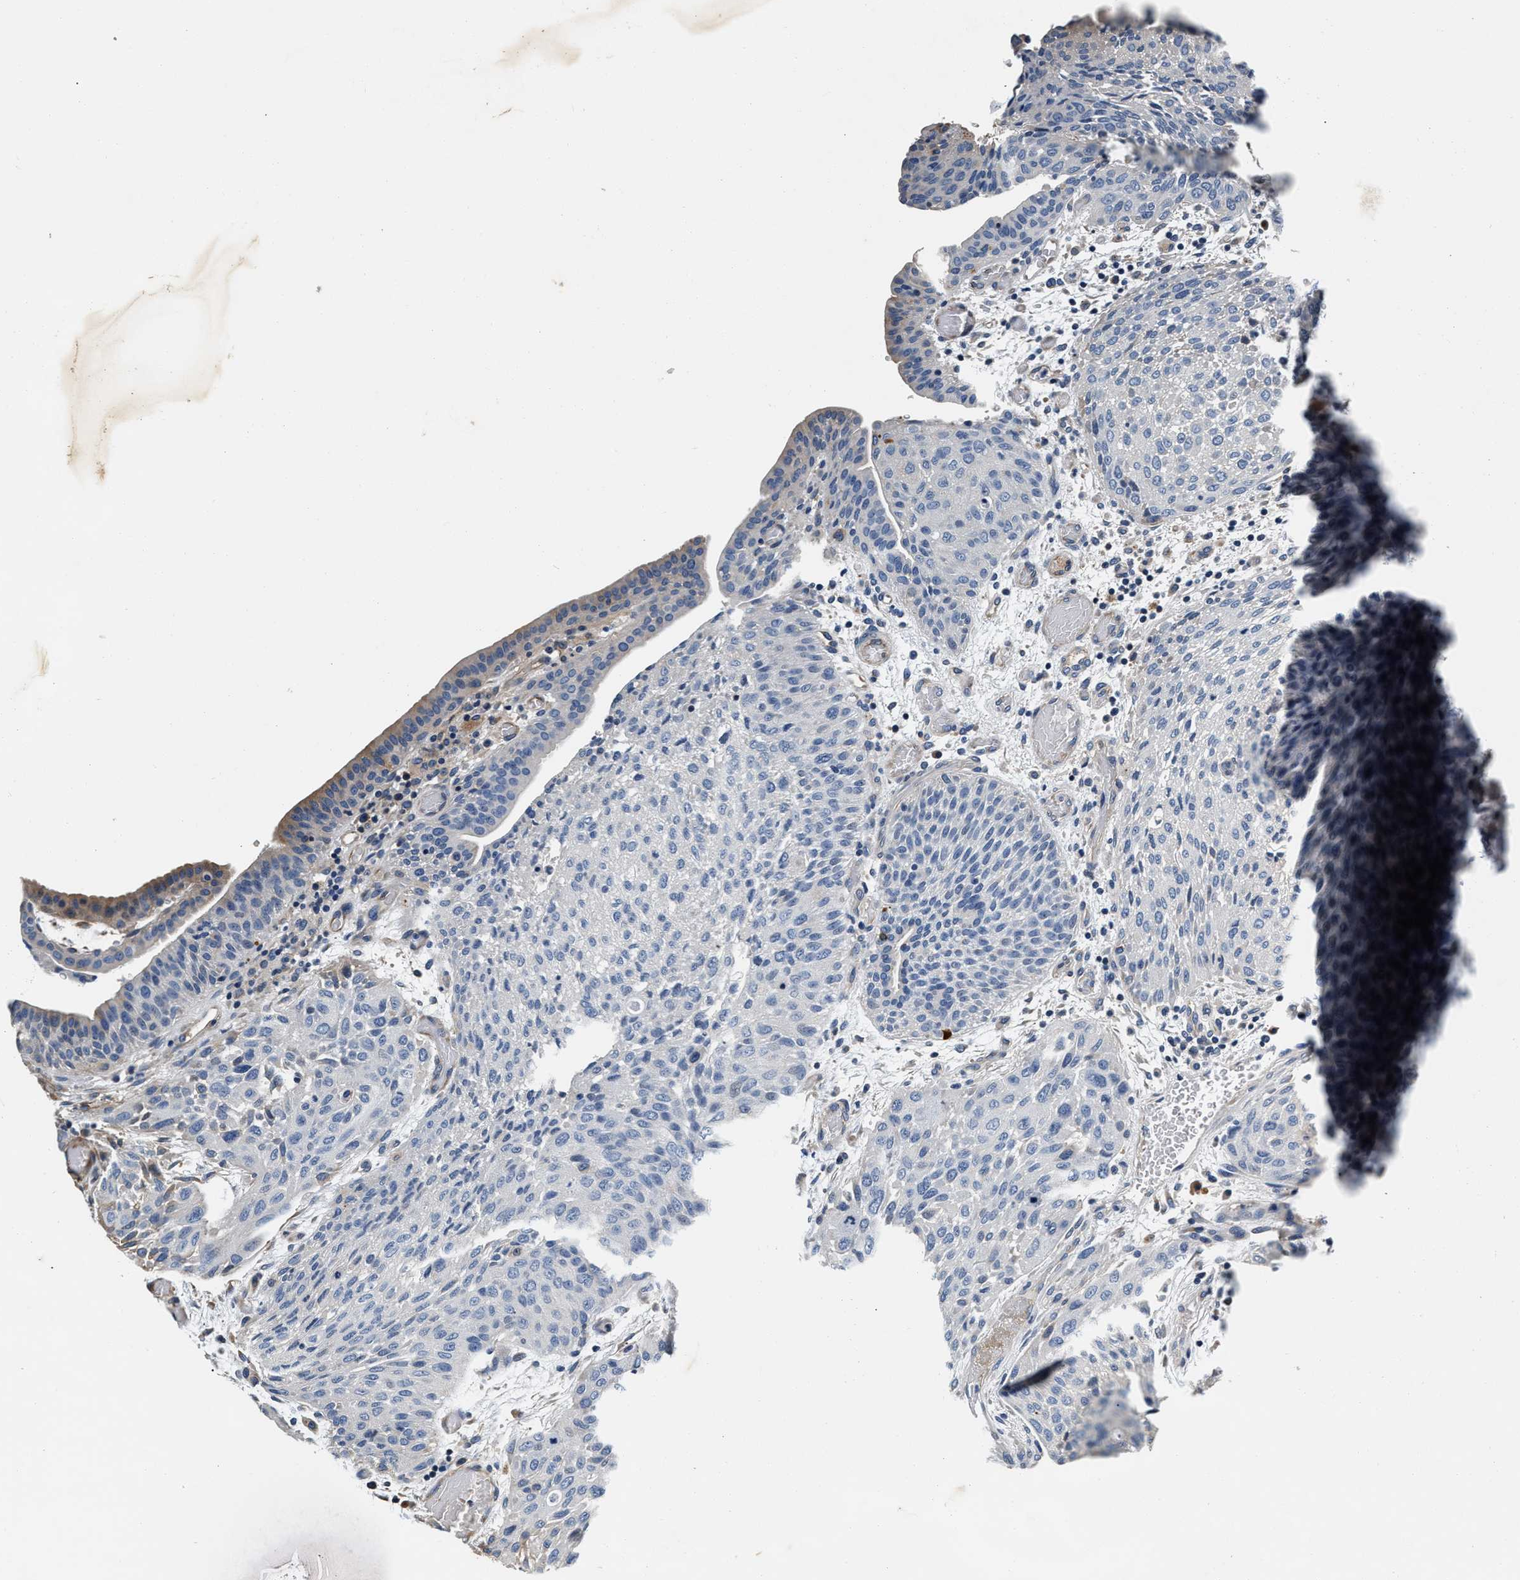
{"staining": {"intensity": "negative", "quantity": "none", "location": "none"}, "tissue": "urothelial cancer", "cell_type": "Tumor cells", "image_type": "cancer", "snomed": [{"axis": "morphology", "description": "Urothelial carcinoma, Low grade"}, {"axis": "morphology", "description": "Urothelial carcinoma, High grade"}, {"axis": "topography", "description": "Urinary bladder"}], "caption": "DAB (3,3'-diaminobenzidine) immunohistochemical staining of human urothelial cancer demonstrates no significant staining in tumor cells.", "gene": "ABCG8", "patient": {"sex": "male", "age": 35}}